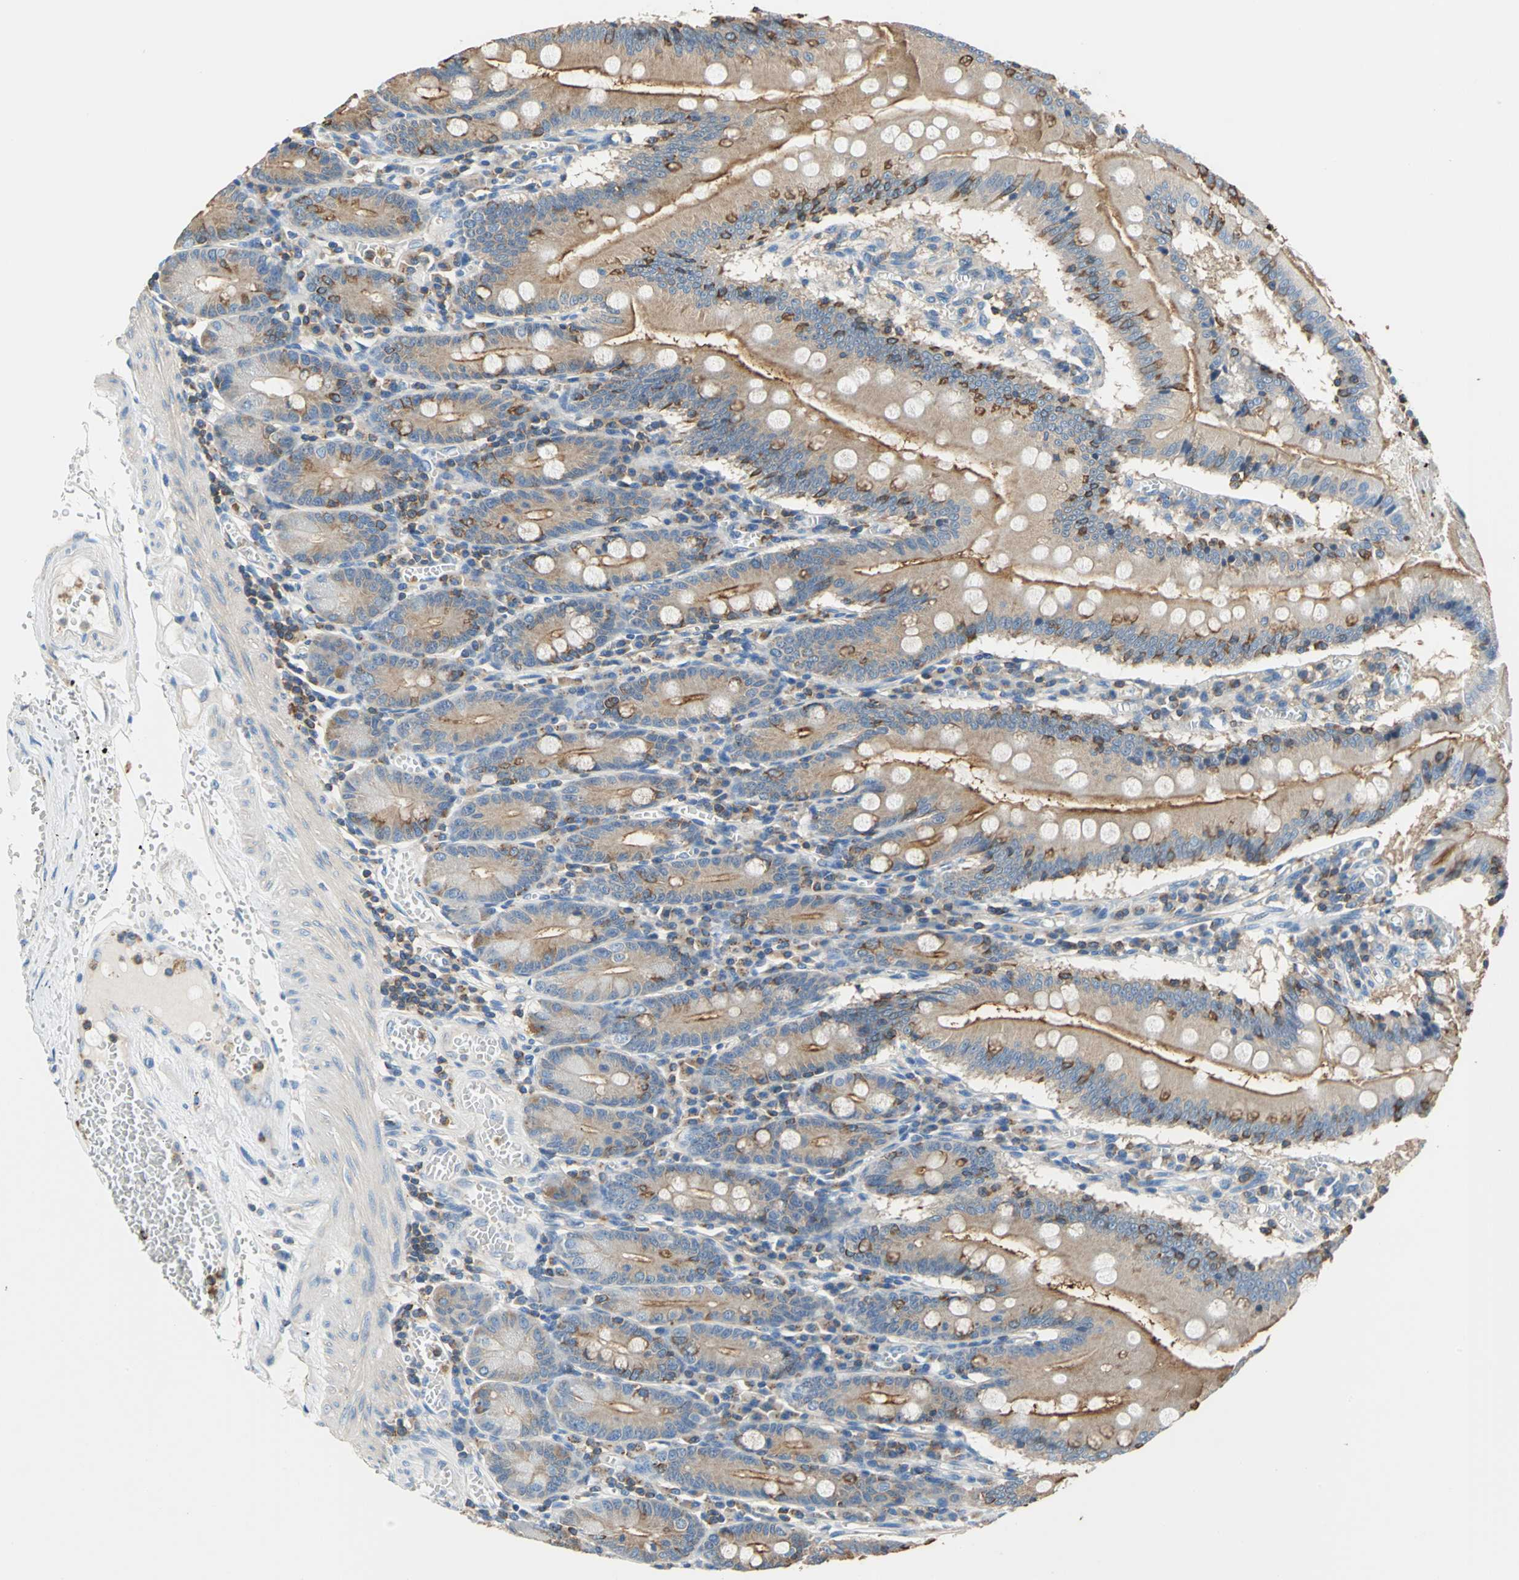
{"staining": {"intensity": "strong", "quantity": ">75%", "location": "cytoplasmic/membranous"}, "tissue": "small intestine", "cell_type": "Glandular cells", "image_type": "normal", "snomed": [{"axis": "morphology", "description": "Normal tissue, NOS"}, {"axis": "topography", "description": "Small intestine"}], "caption": "This histopathology image exhibits normal small intestine stained with immunohistochemistry (IHC) to label a protein in brown. The cytoplasmic/membranous of glandular cells show strong positivity for the protein. Nuclei are counter-stained blue.", "gene": "SEPTIN11", "patient": {"sex": "male", "age": 71}}